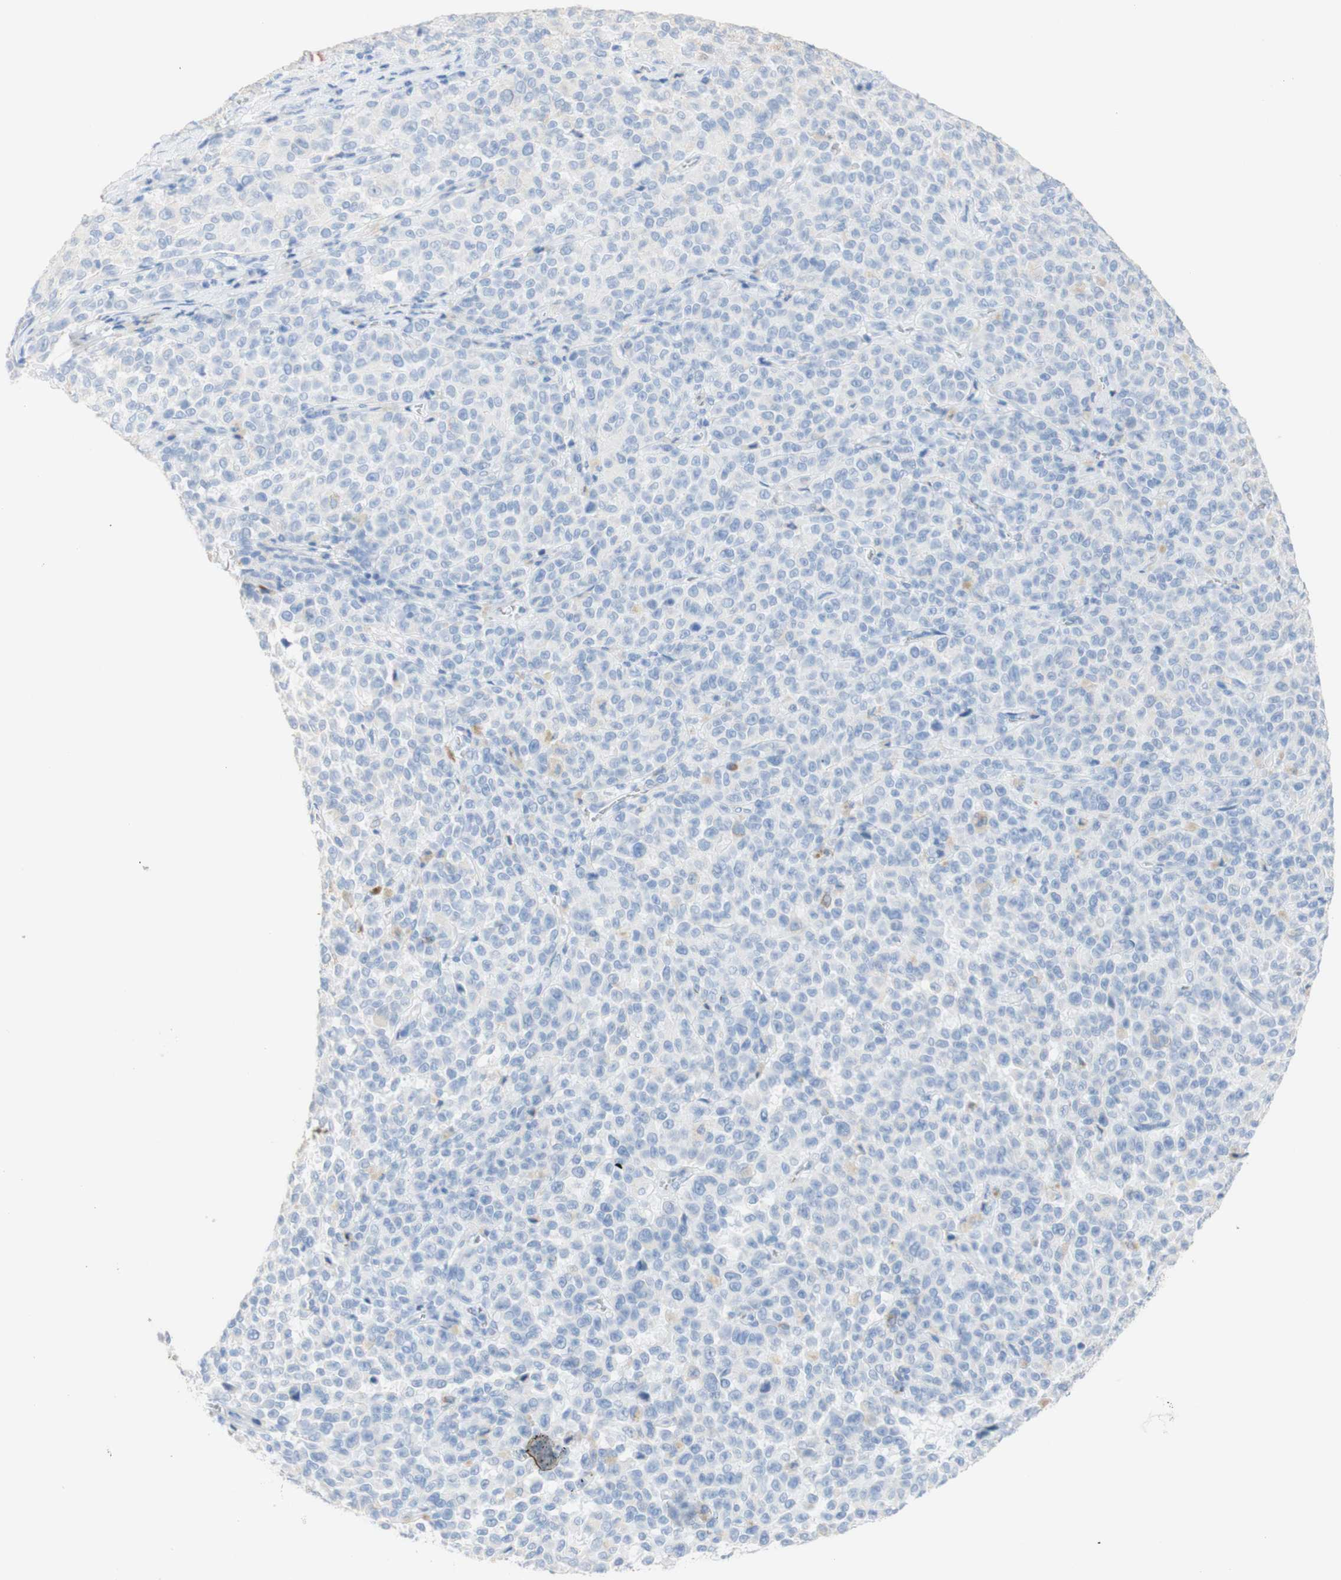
{"staining": {"intensity": "negative", "quantity": "none", "location": "none"}, "tissue": "melanoma", "cell_type": "Tumor cells", "image_type": "cancer", "snomed": [{"axis": "morphology", "description": "Malignant melanoma, NOS"}, {"axis": "topography", "description": "Skin"}], "caption": "Tumor cells are negative for protein expression in human melanoma.", "gene": "DSC2", "patient": {"sex": "female", "age": 82}}